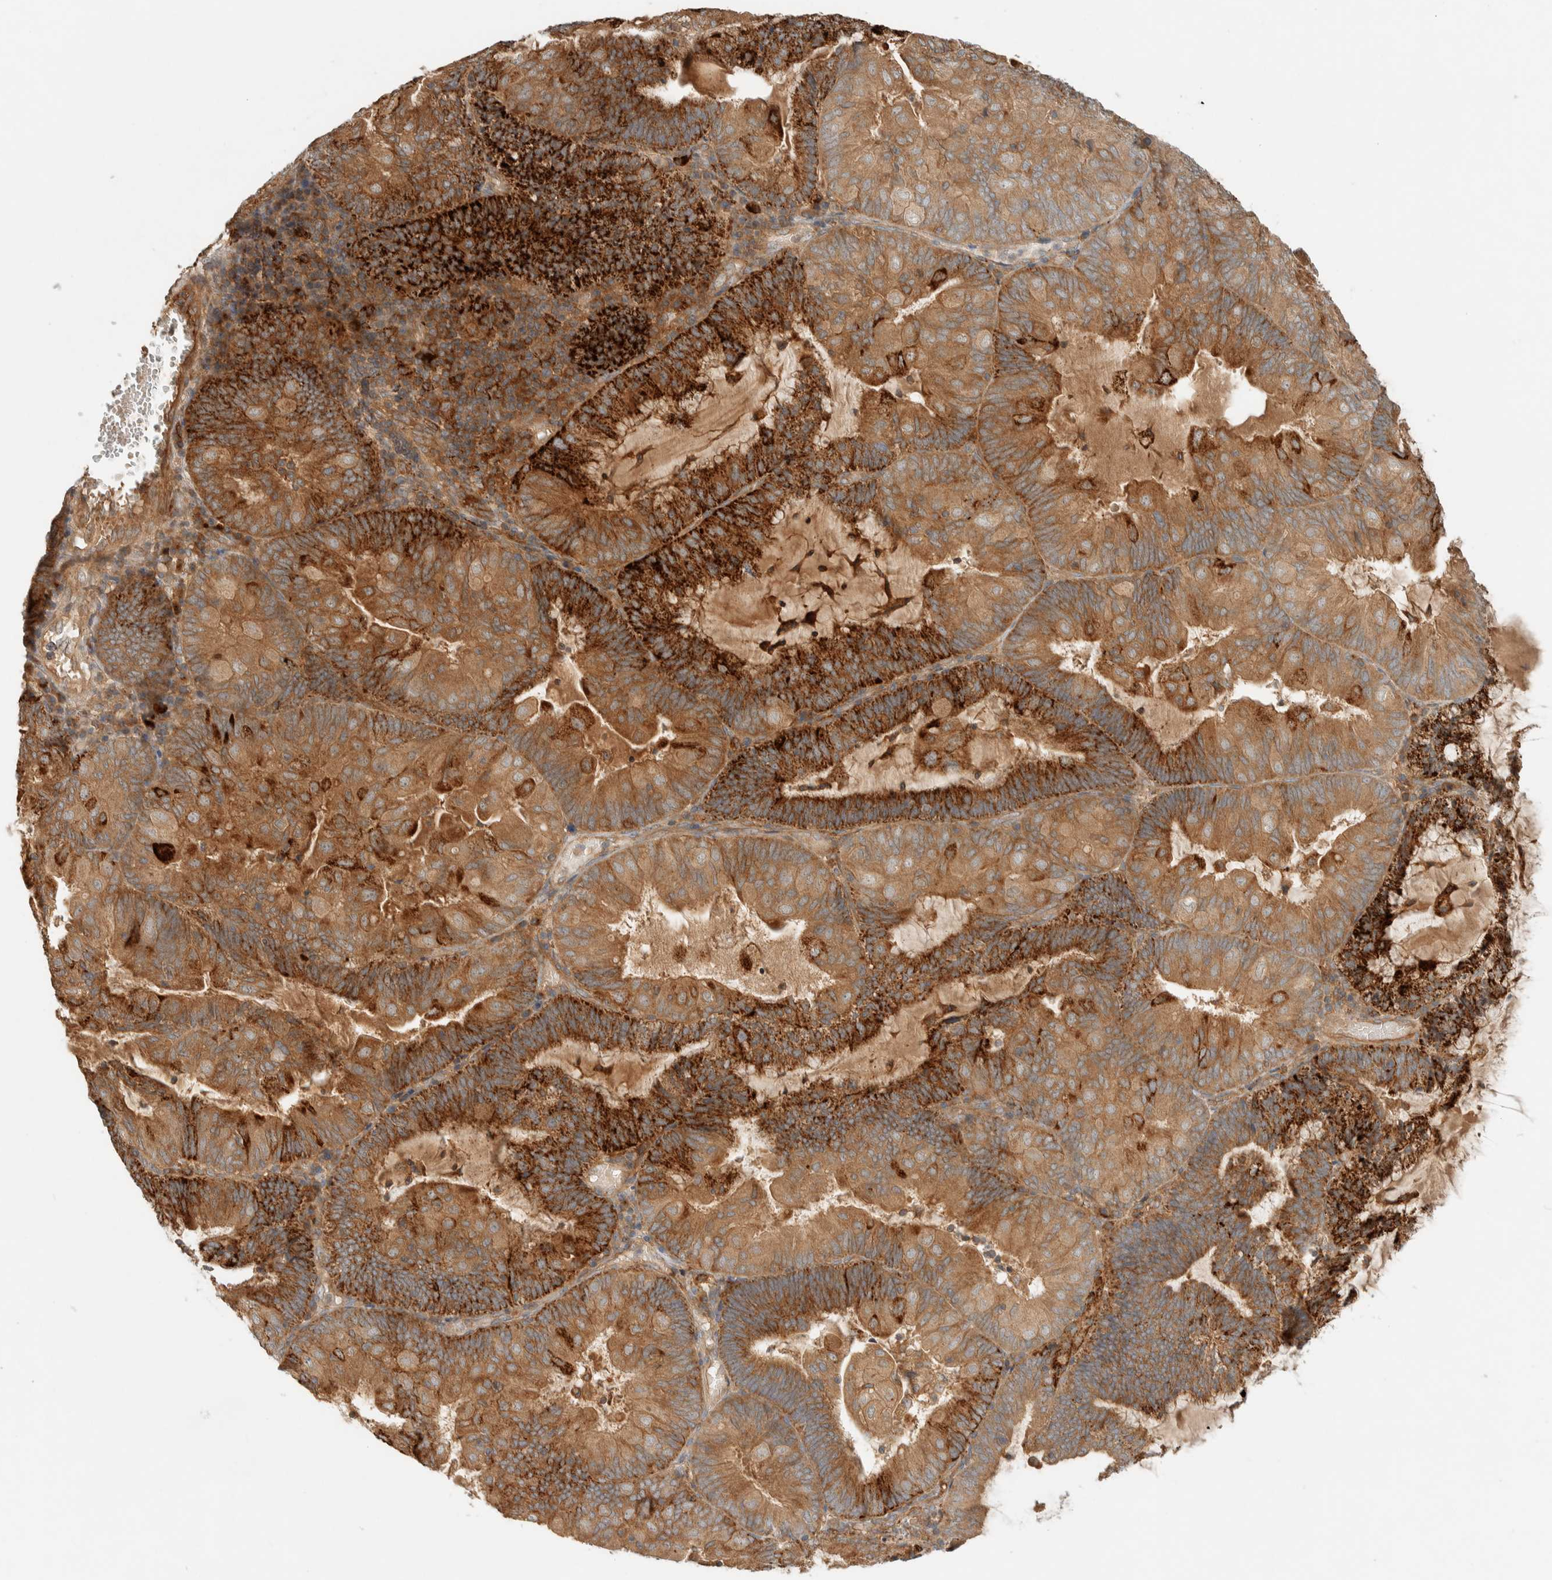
{"staining": {"intensity": "strong", "quantity": ">75%", "location": "cytoplasmic/membranous"}, "tissue": "endometrial cancer", "cell_type": "Tumor cells", "image_type": "cancer", "snomed": [{"axis": "morphology", "description": "Adenocarcinoma, NOS"}, {"axis": "topography", "description": "Endometrium"}], "caption": "This is an image of IHC staining of adenocarcinoma (endometrial), which shows strong expression in the cytoplasmic/membranous of tumor cells.", "gene": "FAM167A", "patient": {"sex": "female", "age": 81}}